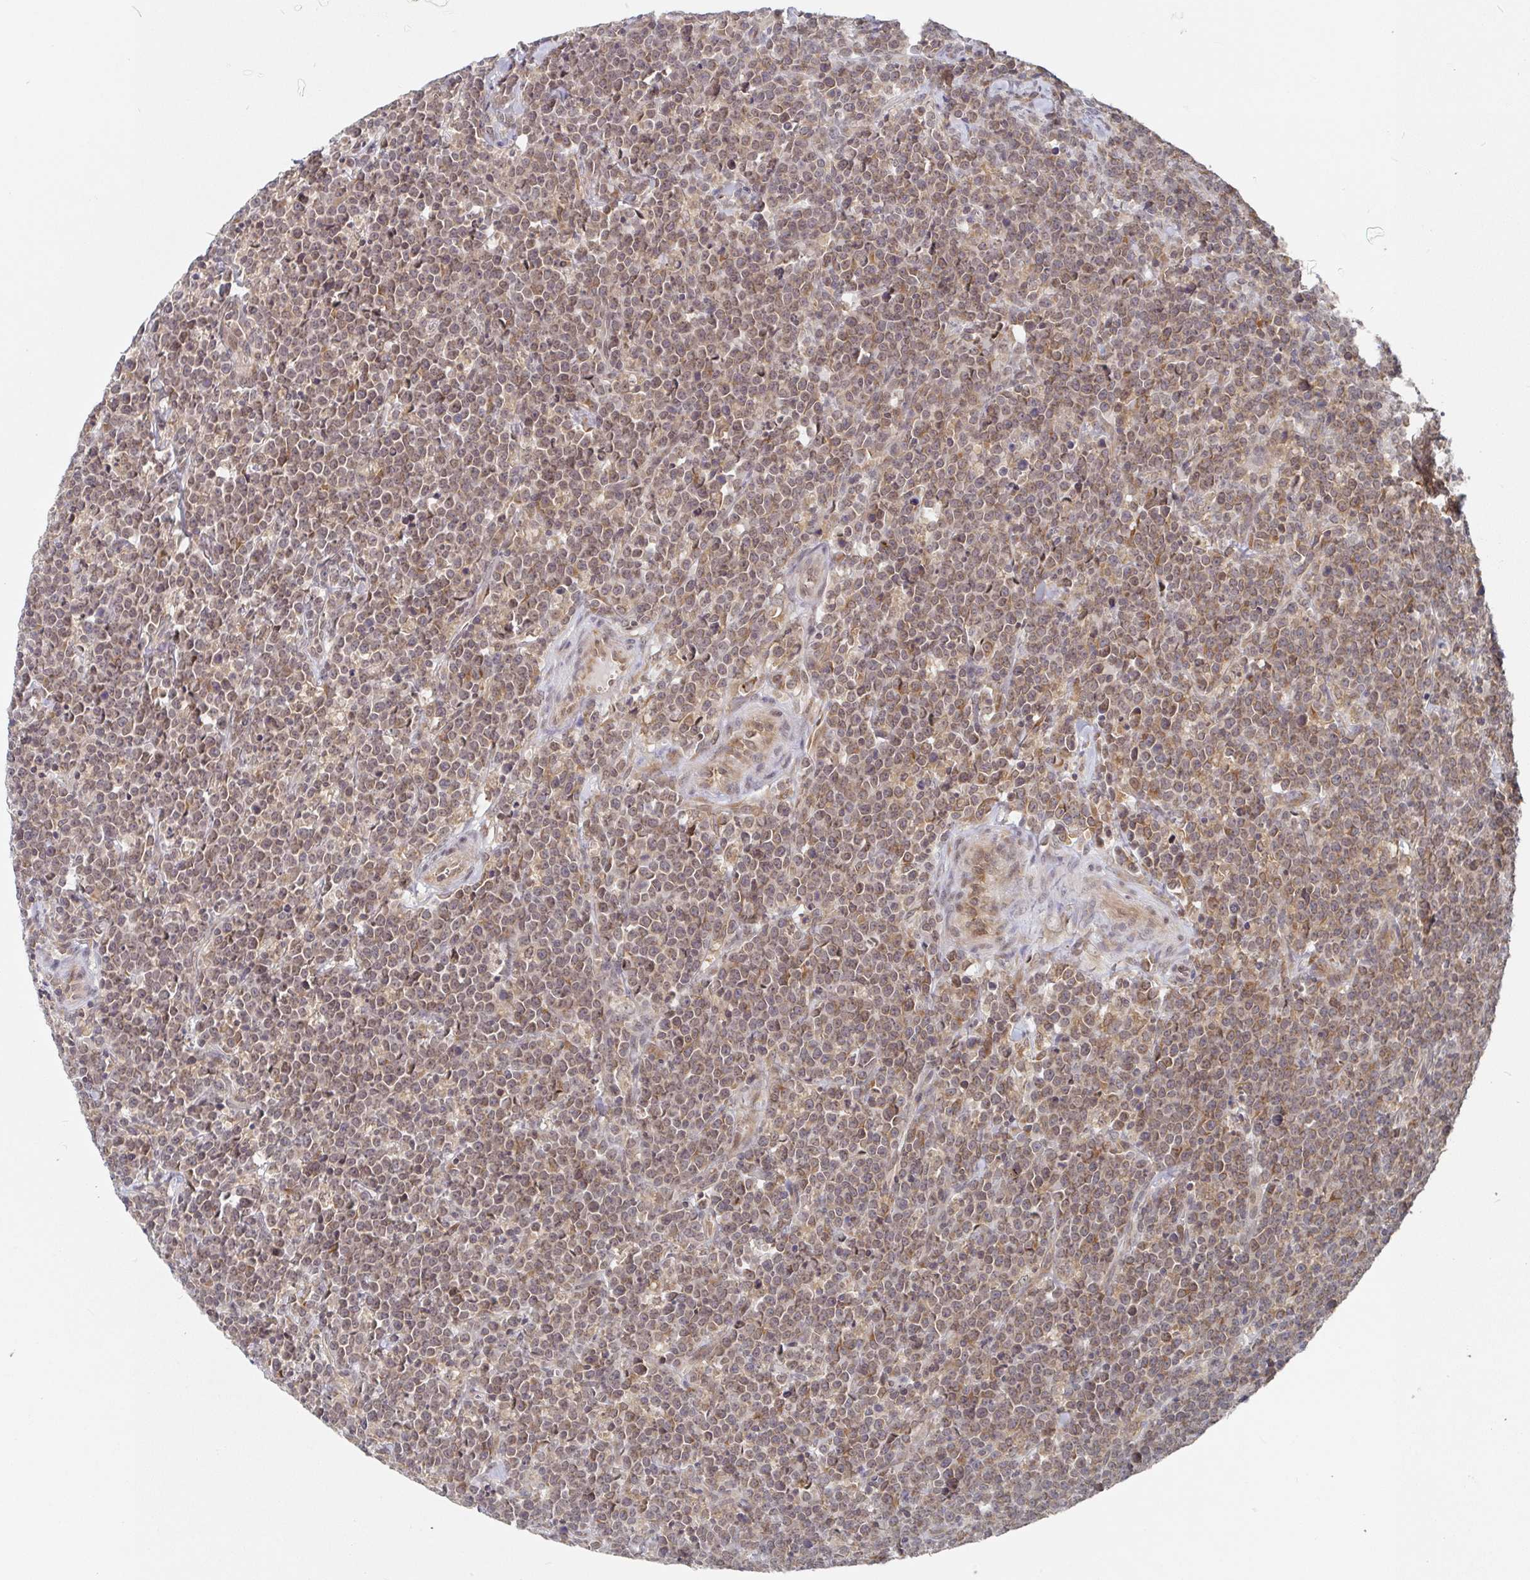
{"staining": {"intensity": "weak", "quantity": ">75%", "location": "cytoplasmic/membranous"}, "tissue": "lymphoma", "cell_type": "Tumor cells", "image_type": "cancer", "snomed": [{"axis": "morphology", "description": "Malignant lymphoma, non-Hodgkin's type, High grade"}, {"axis": "topography", "description": "Small intestine"}], "caption": "Malignant lymphoma, non-Hodgkin's type (high-grade) stained with a brown dye displays weak cytoplasmic/membranous positive positivity in about >75% of tumor cells.", "gene": "ALG1", "patient": {"sex": "female", "age": 56}}